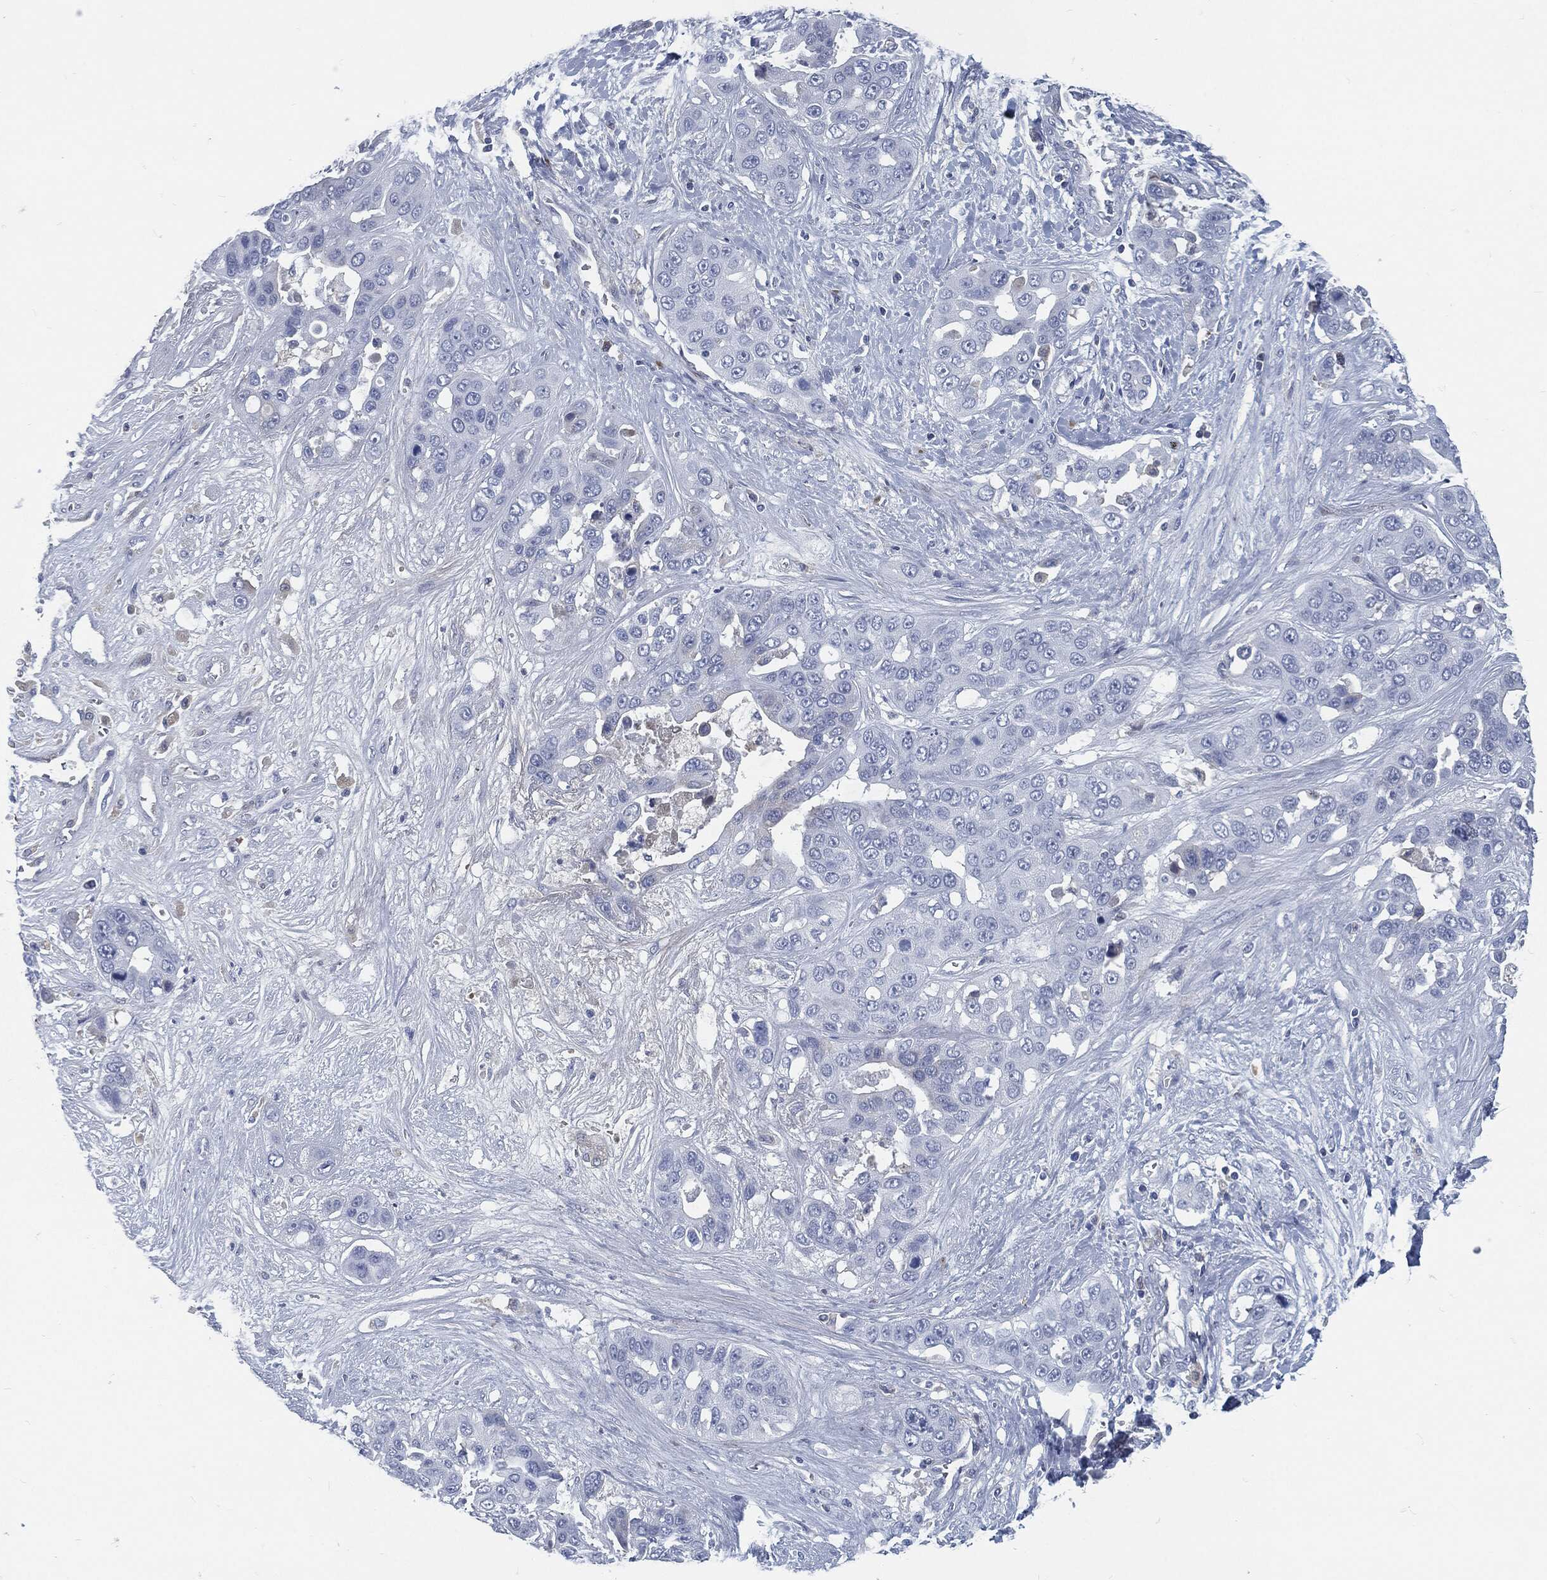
{"staining": {"intensity": "negative", "quantity": "none", "location": "none"}, "tissue": "liver cancer", "cell_type": "Tumor cells", "image_type": "cancer", "snomed": [{"axis": "morphology", "description": "Cholangiocarcinoma"}, {"axis": "topography", "description": "Liver"}], "caption": "Immunohistochemical staining of liver cancer (cholangiocarcinoma) reveals no significant staining in tumor cells.", "gene": "MST1", "patient": {"sex": "female", "age": 52}}